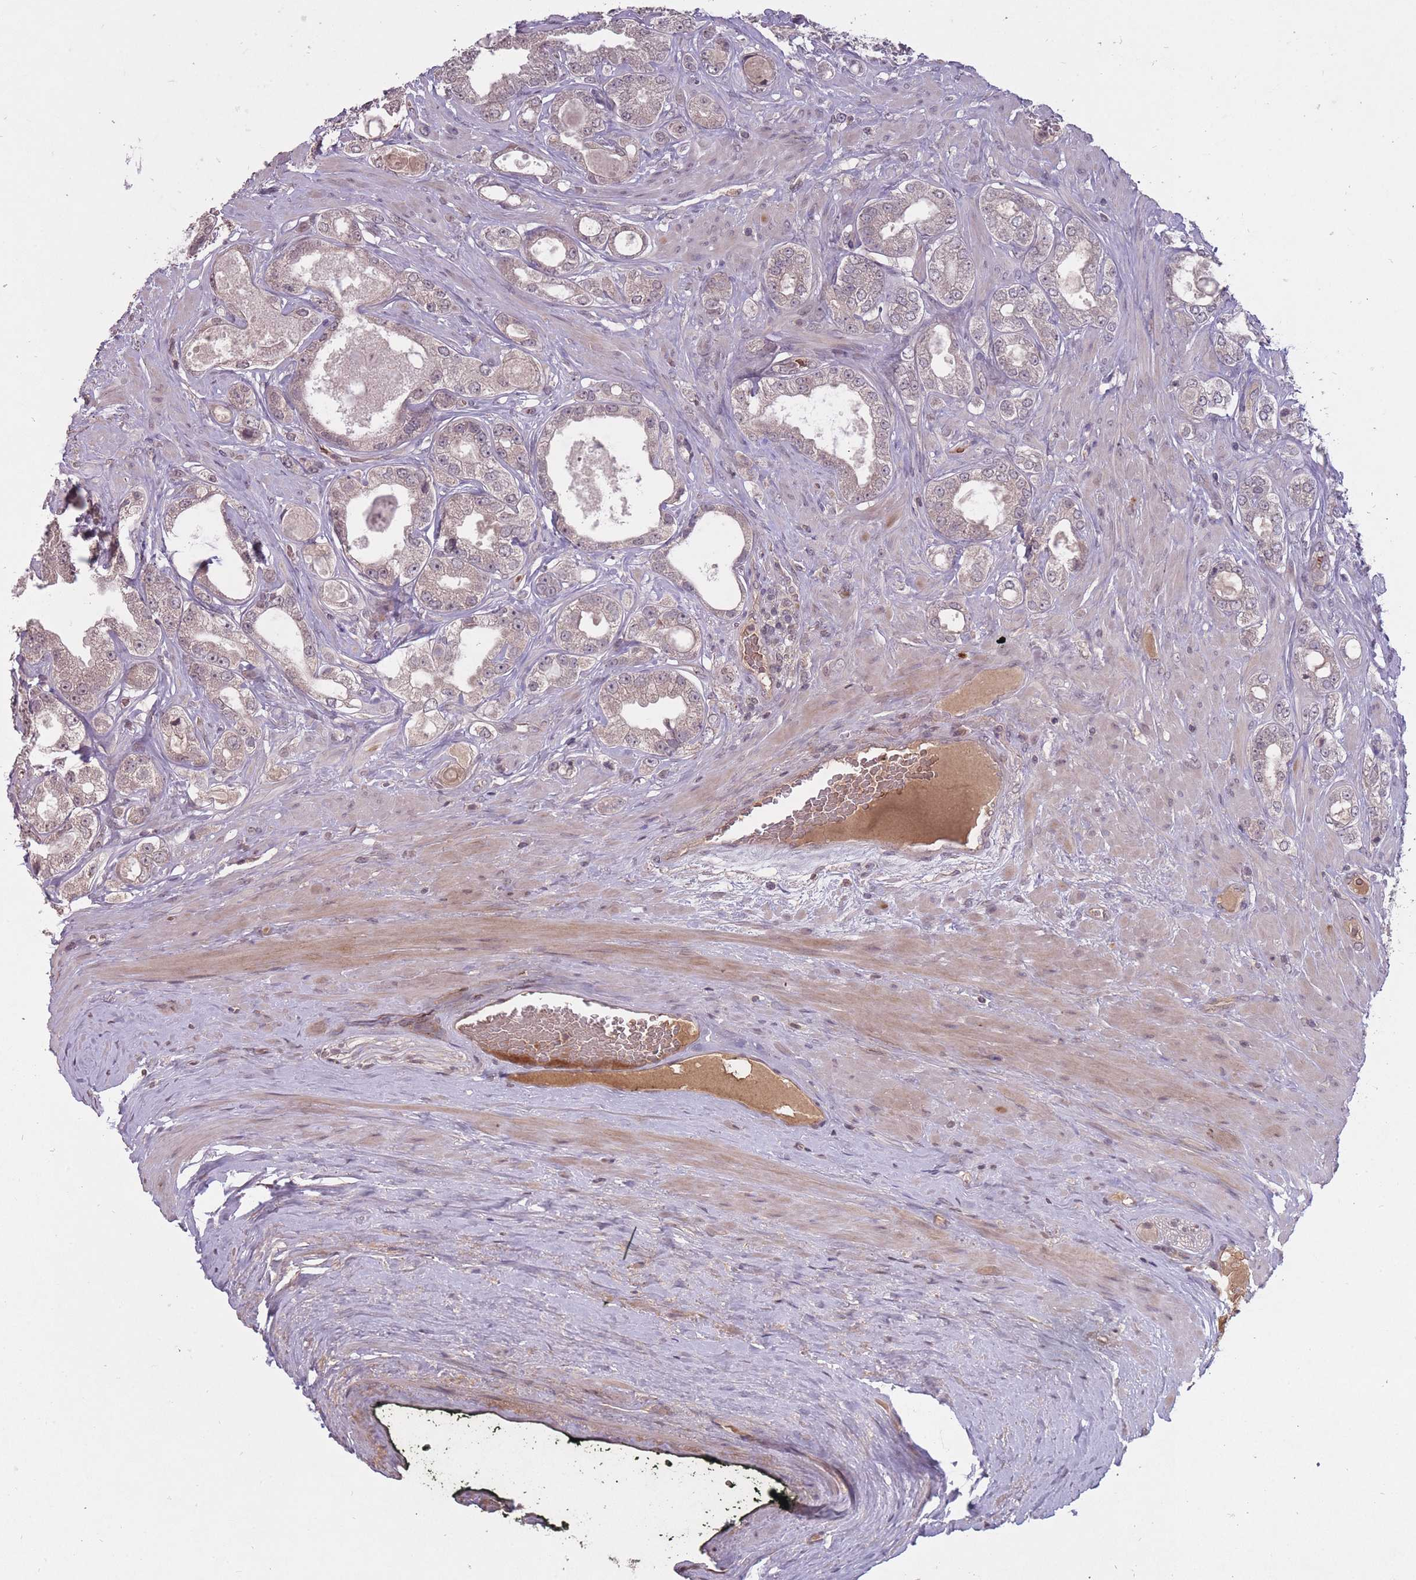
{"staining": {"intensity": "weak", "quantity": "<25%", "location": "cytoplasmic/membranous"}, "tissue": "prostate cancer", "cell_type": "Tumor cells", "image_type": "cancer", "snomed": [{"axis": "morphology", "description": "Adenocarcinoma, Low grade"}, {"axis": "topography", "description": "Prostate"}], "caption": "There is no significant positivity in tumor cells of prostate cancer.", "gene": "ADCYAP1R1", "patient": {"sex": "male", "age": 63}}